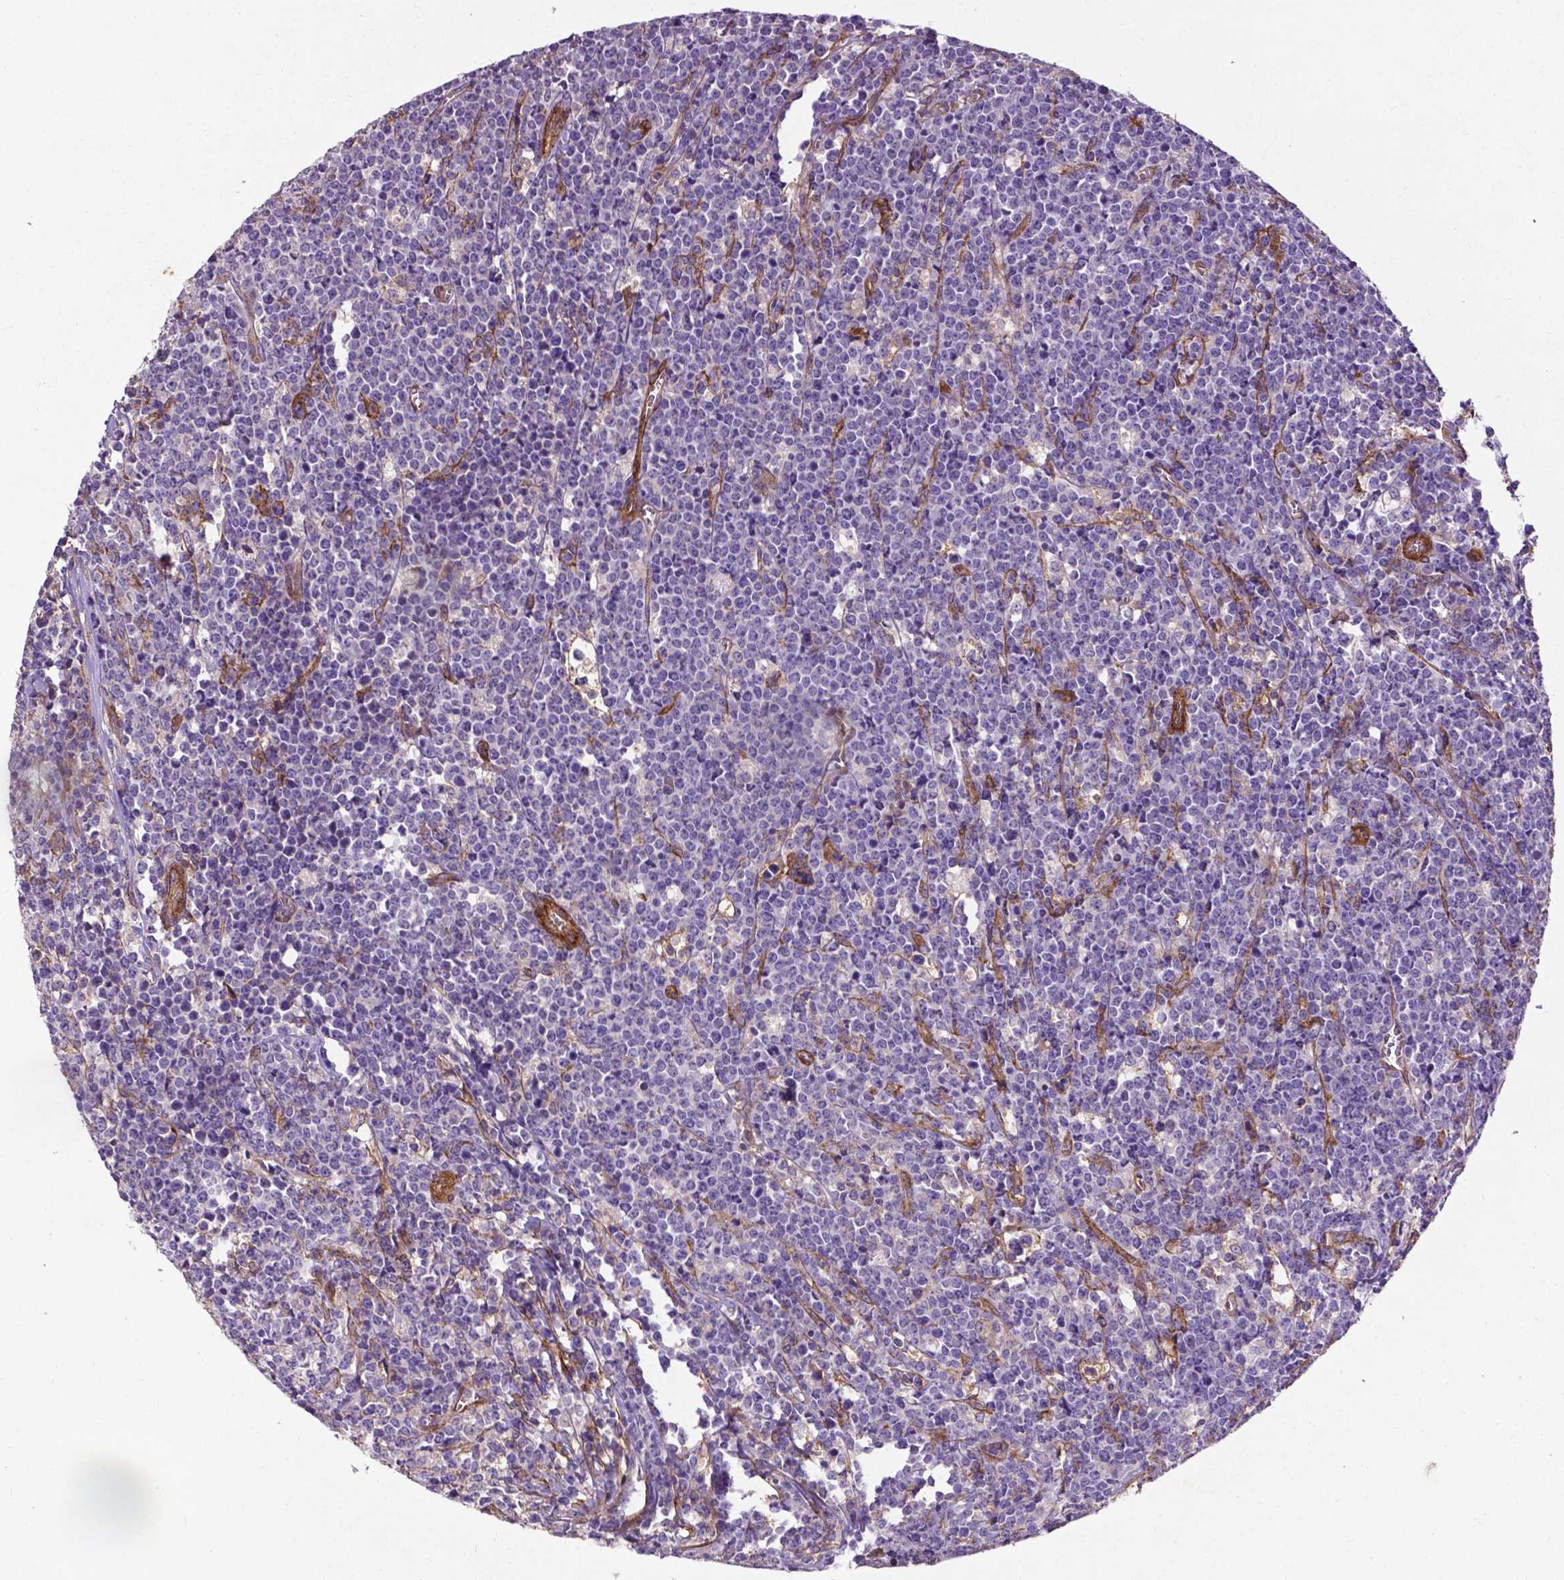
{"staining": {"intensity": "negative", "quantity": "none", "location": "none"}, "tissue": "lymphoma", "cell_type": "Tumor cells", "image_type": "cancer", "snomed": [{"axis": "morphology", "description": "Malignant lymphoma, non-Hodgkin's type, High grade"}, {"axis": "topography", "description": "Small intestine"}], "caption": "This image is of lymphoma stained with immunohistochemistry to label a protein in brown with the nuclei are counter-stained blue. There is no expression in tumor cells.", "gene": "RRAS", "patient": {"sex": "female", "age": 56}}